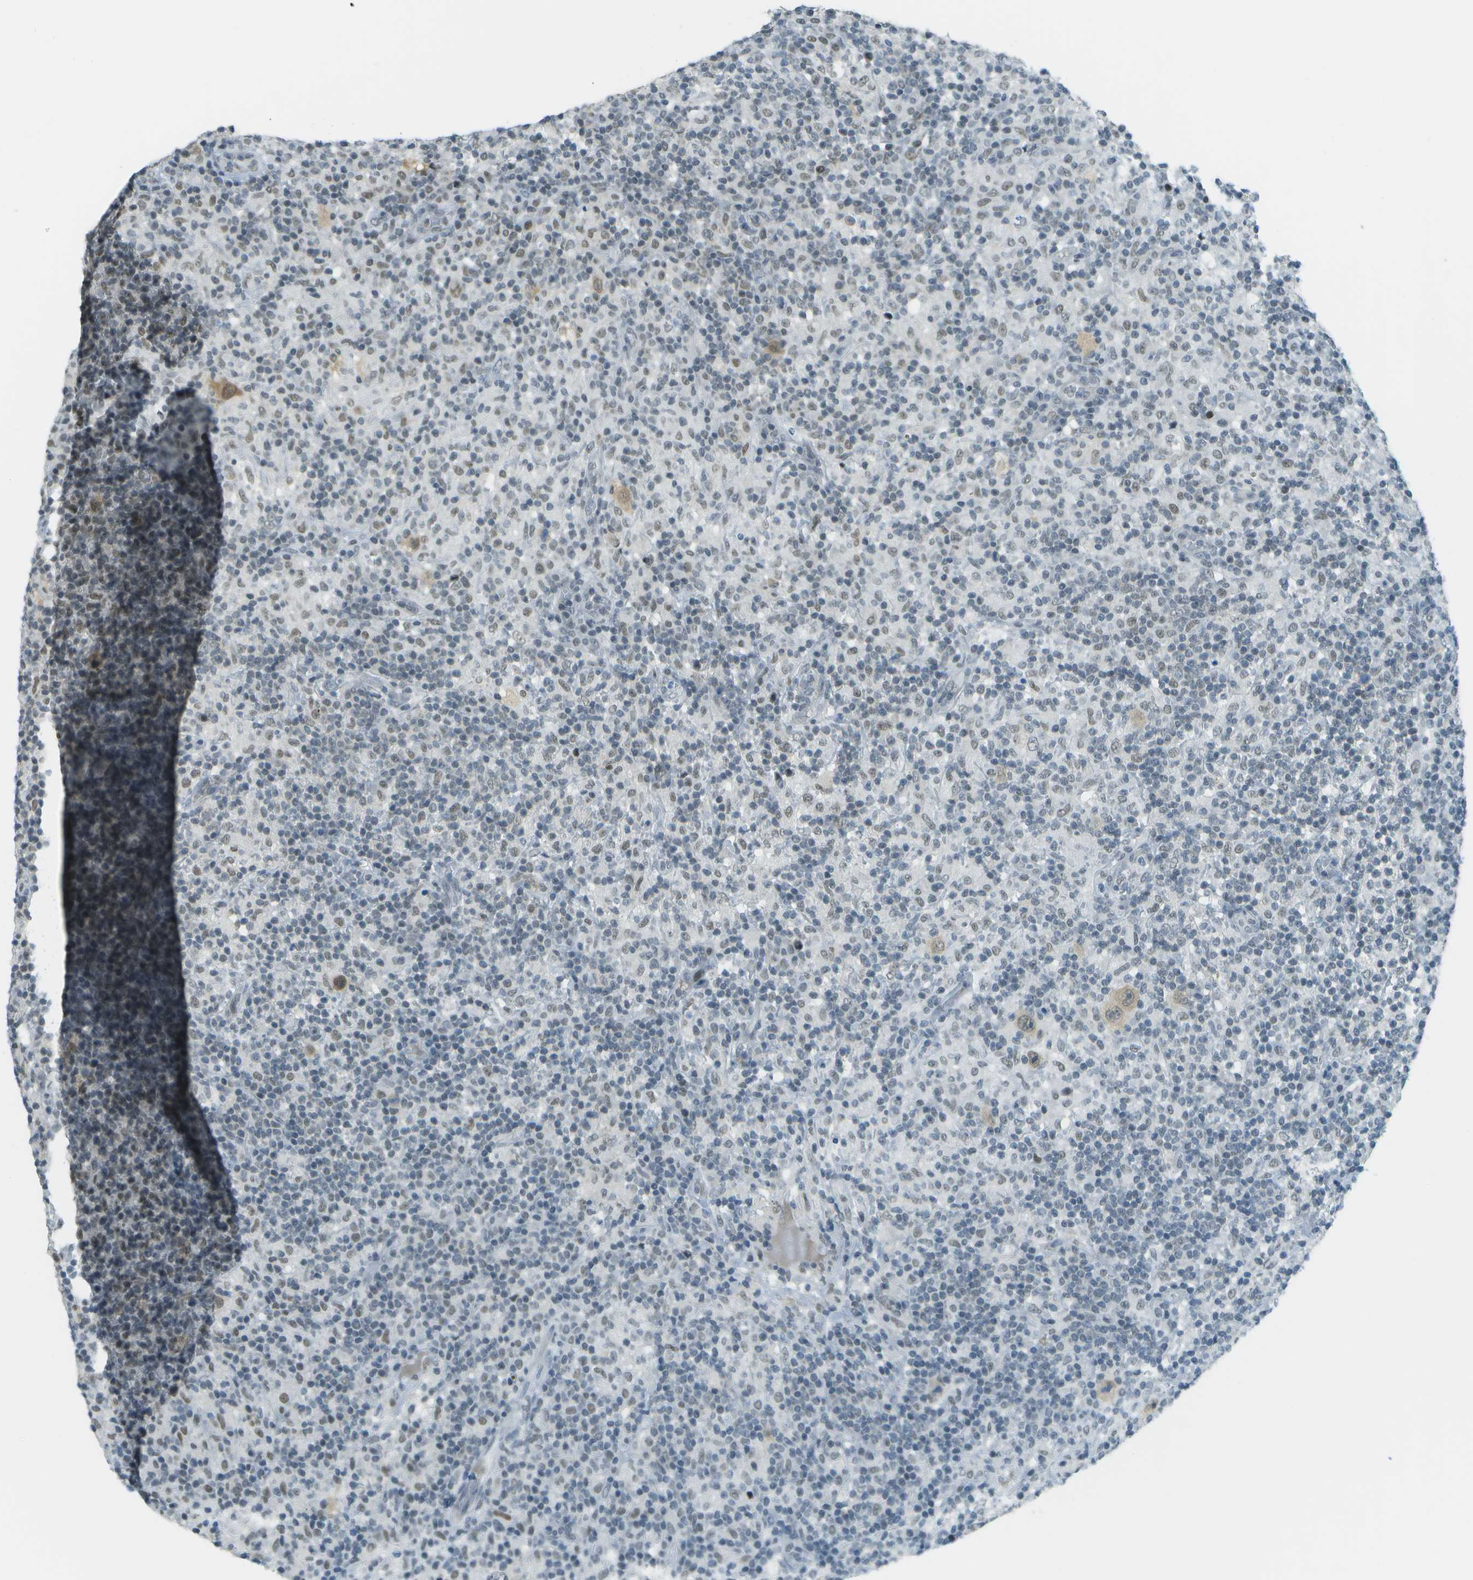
{"staining": {"intensity": "weak", "quantity": "25%-75%", "location": "cytoplasmic/membranous,nuclear"}, "tissue": "lymphoma", "cell_type": "Tumor cells", "image_type": "cancer", "snomed": [{"axis": "morphology", "description": "Hodgkin's disease, NOS"}, {"axis": "topography", "description": "Lymph node"}], "caption": "Hodgkin's disease stained for a protein (brown) demonstrates weak cytoplasmic/membranous and nuclear positive expression in about 25%-75% of tumor cells.", "gene": "NEK11", "patient": {"sex": "male", "age": 70}}